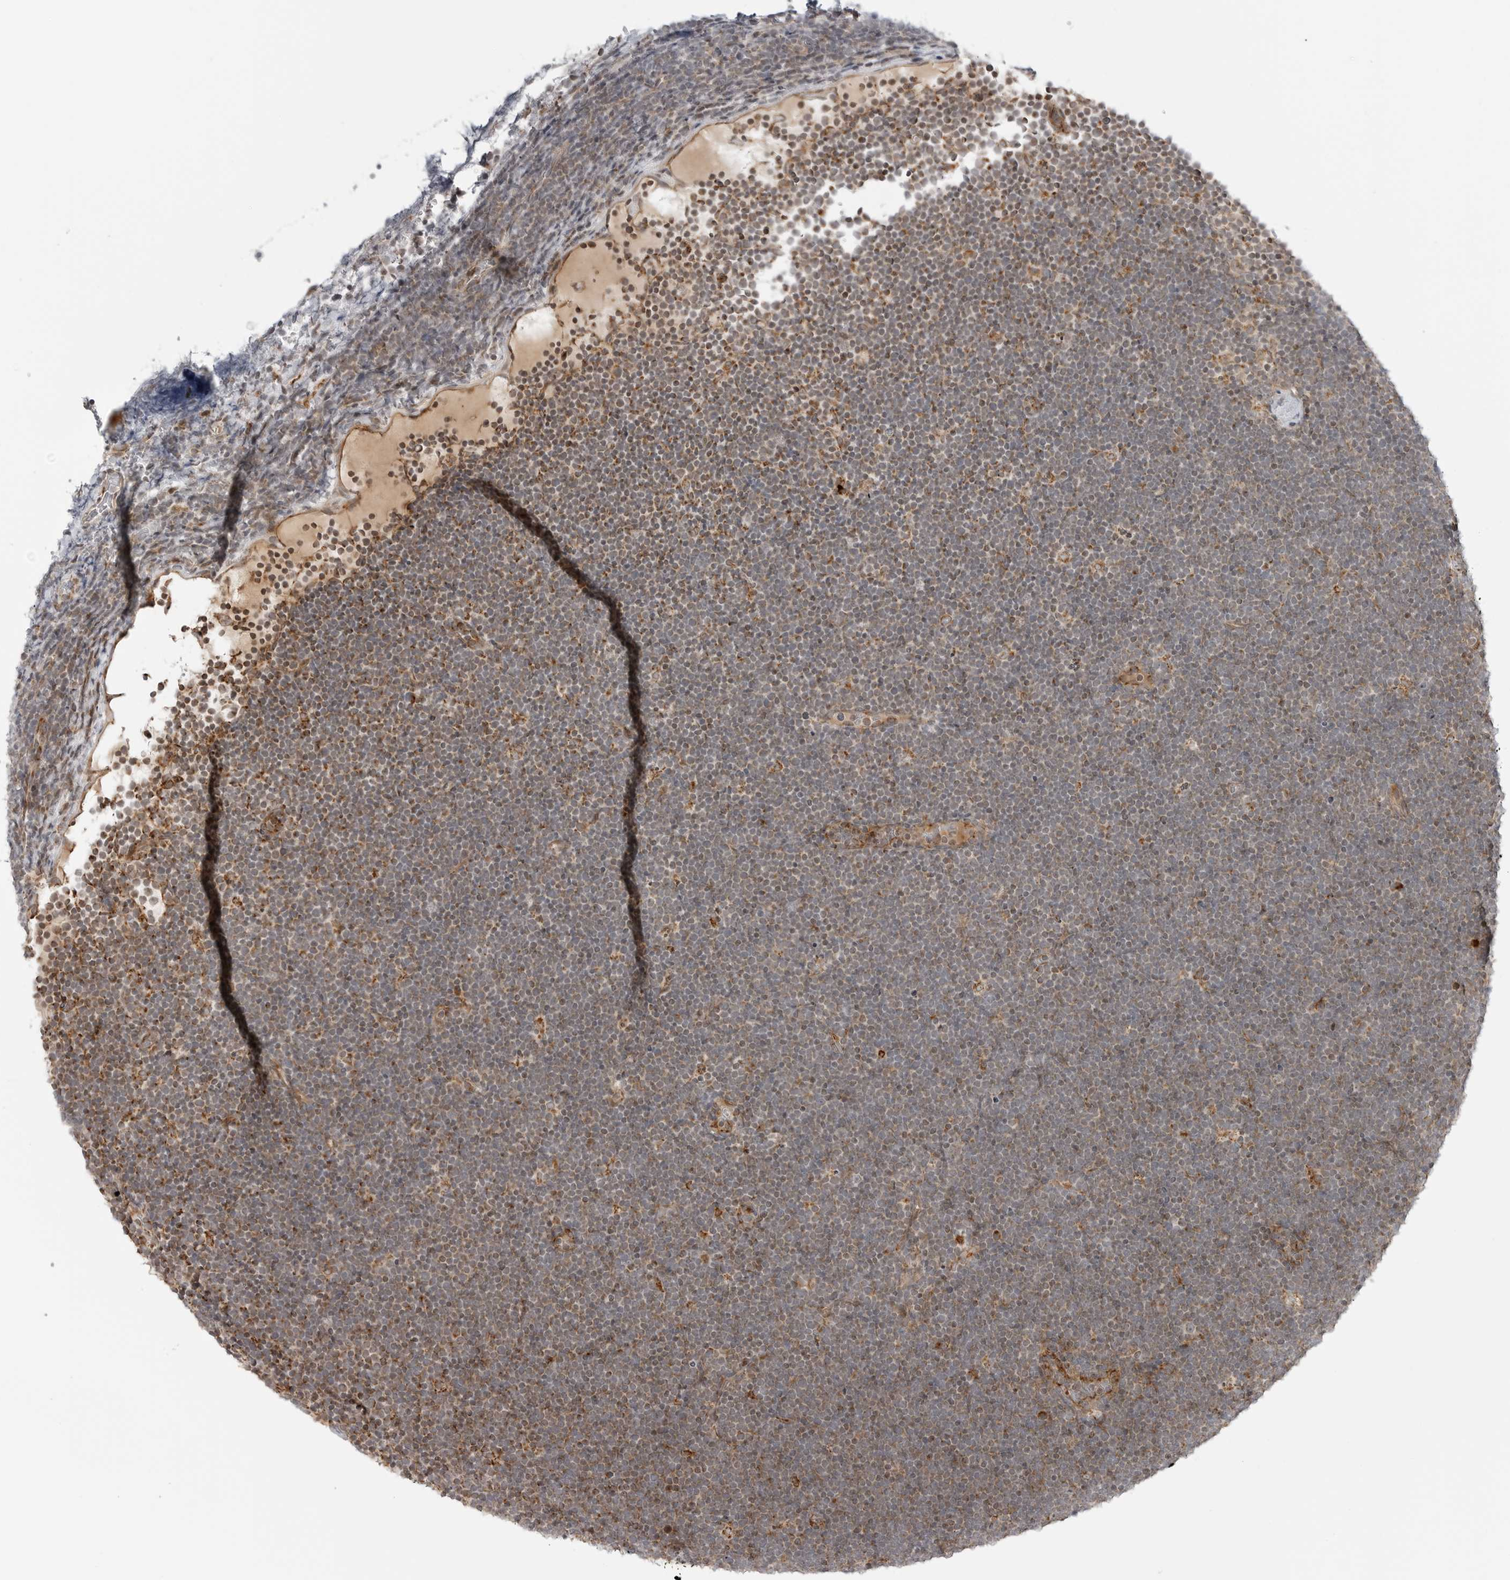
{"staining": {"intensity": "negative", "quantity": "none", "location": "none"}, "tissue": "lymphoma", "cell_type": "Tumor cells", "image_type": "cancer", "snomed": [{"axis": "morphology", "description": "Malignant lymphoma, non-Hodgkin's type, High grade"}, {"axis": "topography", "description": "Lymph node"}], "caption": "High-grade malignant lymphoma, non-Hodgkin's type was stained to show a protein in brown. There is no significant staining in tumor cells.", "gene": "PEX2", "patient": {"sex": "male", "age": 13}}